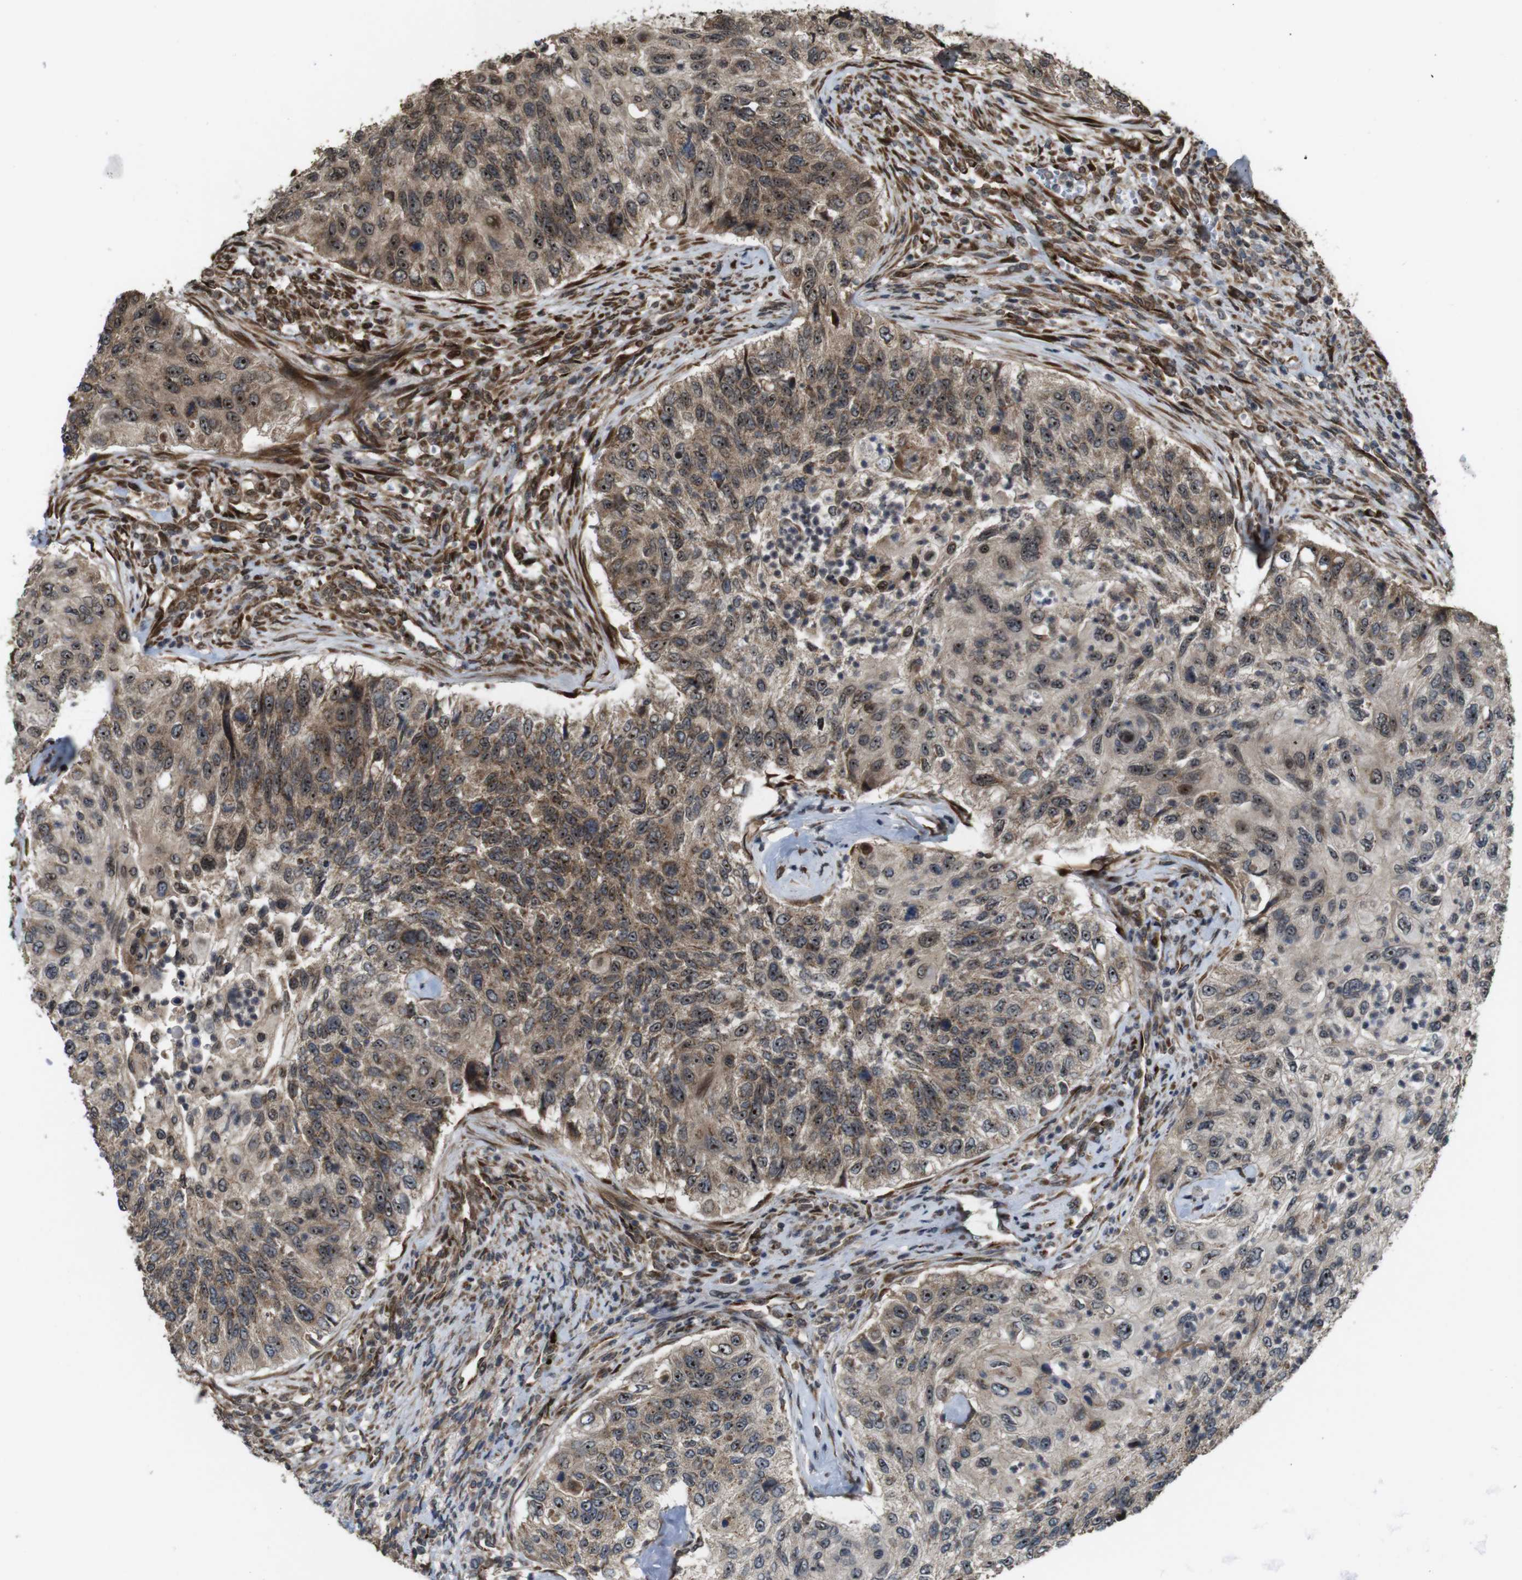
{"staining": {"intensity": "moderate", "quantity": ">75%", "location": "cytoplasmic/membranous,nuclear"}, "tissue": "urothelial cancer", "cell_type": "Tumor cells", "image_type": "cancer", "snomed": [{"axis": "morphology", "description": "Urothelial carcinoma, High grade"}, {"axis": "topography", "description": "Urinary bladder"}], "caption": "This histopathology image exhibits immunohistochemistry (IHC) staining of human urothelial carcinoma (high-grade), with medium moderate cytoplasmic/membranous and nuclear staining in approximately >75% of tumor cells.", "gene": "EFCAB14", "patient": {"sex": "female", "age": 60}}